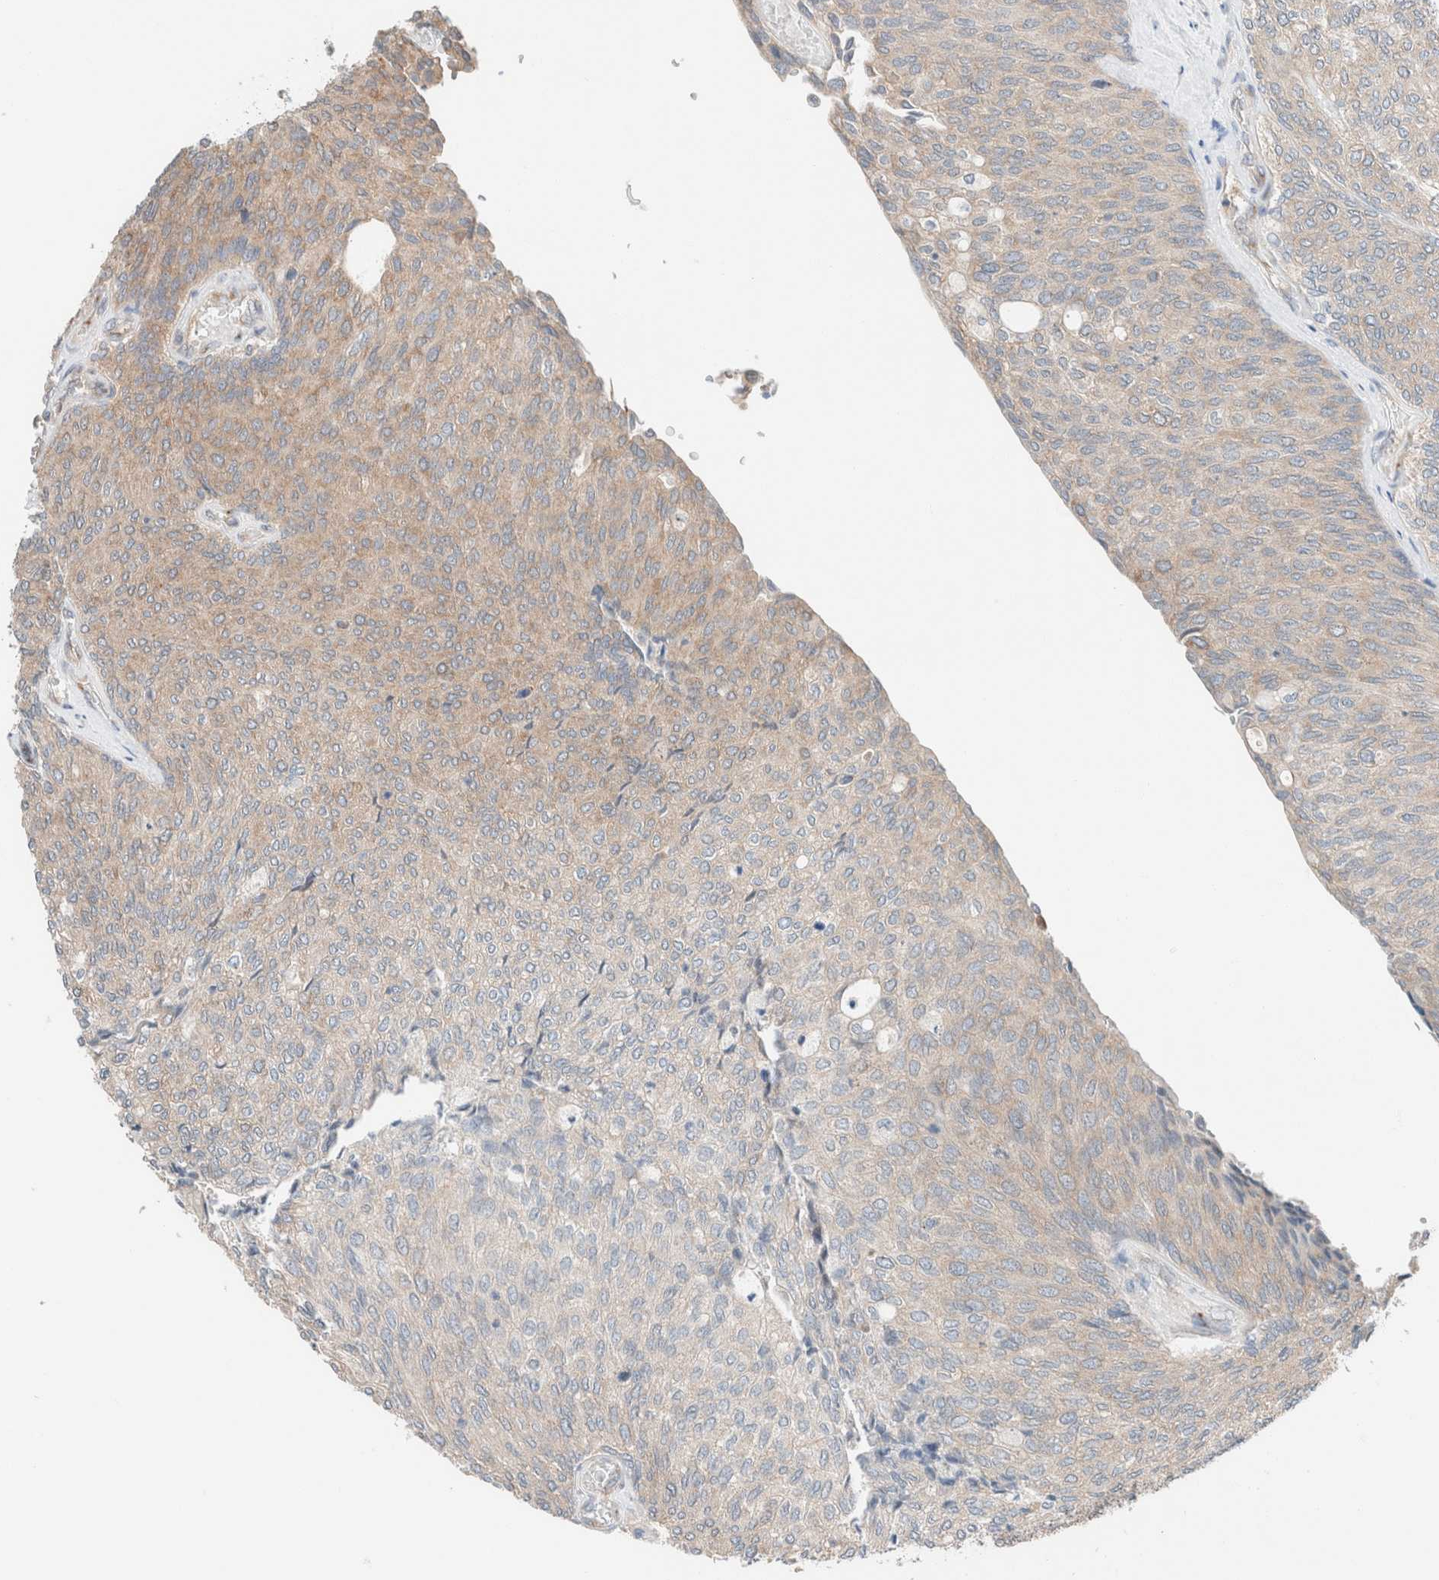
{"staining": {"intensity": "moderate", "quantity": ">75%", "location": "cytoplasmic/membranous"}, "tissue": "urothelial cancer", "cell_type": "Tumor cells", "image_type": "cancer", "snomed": [{"axis": "morphology", "description": "Urothelial carcinoma, Low grade"}, {"axis": "topography", "description": "Urinary bladder"}], "caption": "A histopathology image of human urothelial cancer stained for a protein displays moderate cytoplasmic/membranous brown staining in tumor cells.", "gene": "CASC3", "patient": {"sex": "female", "age": 79}}